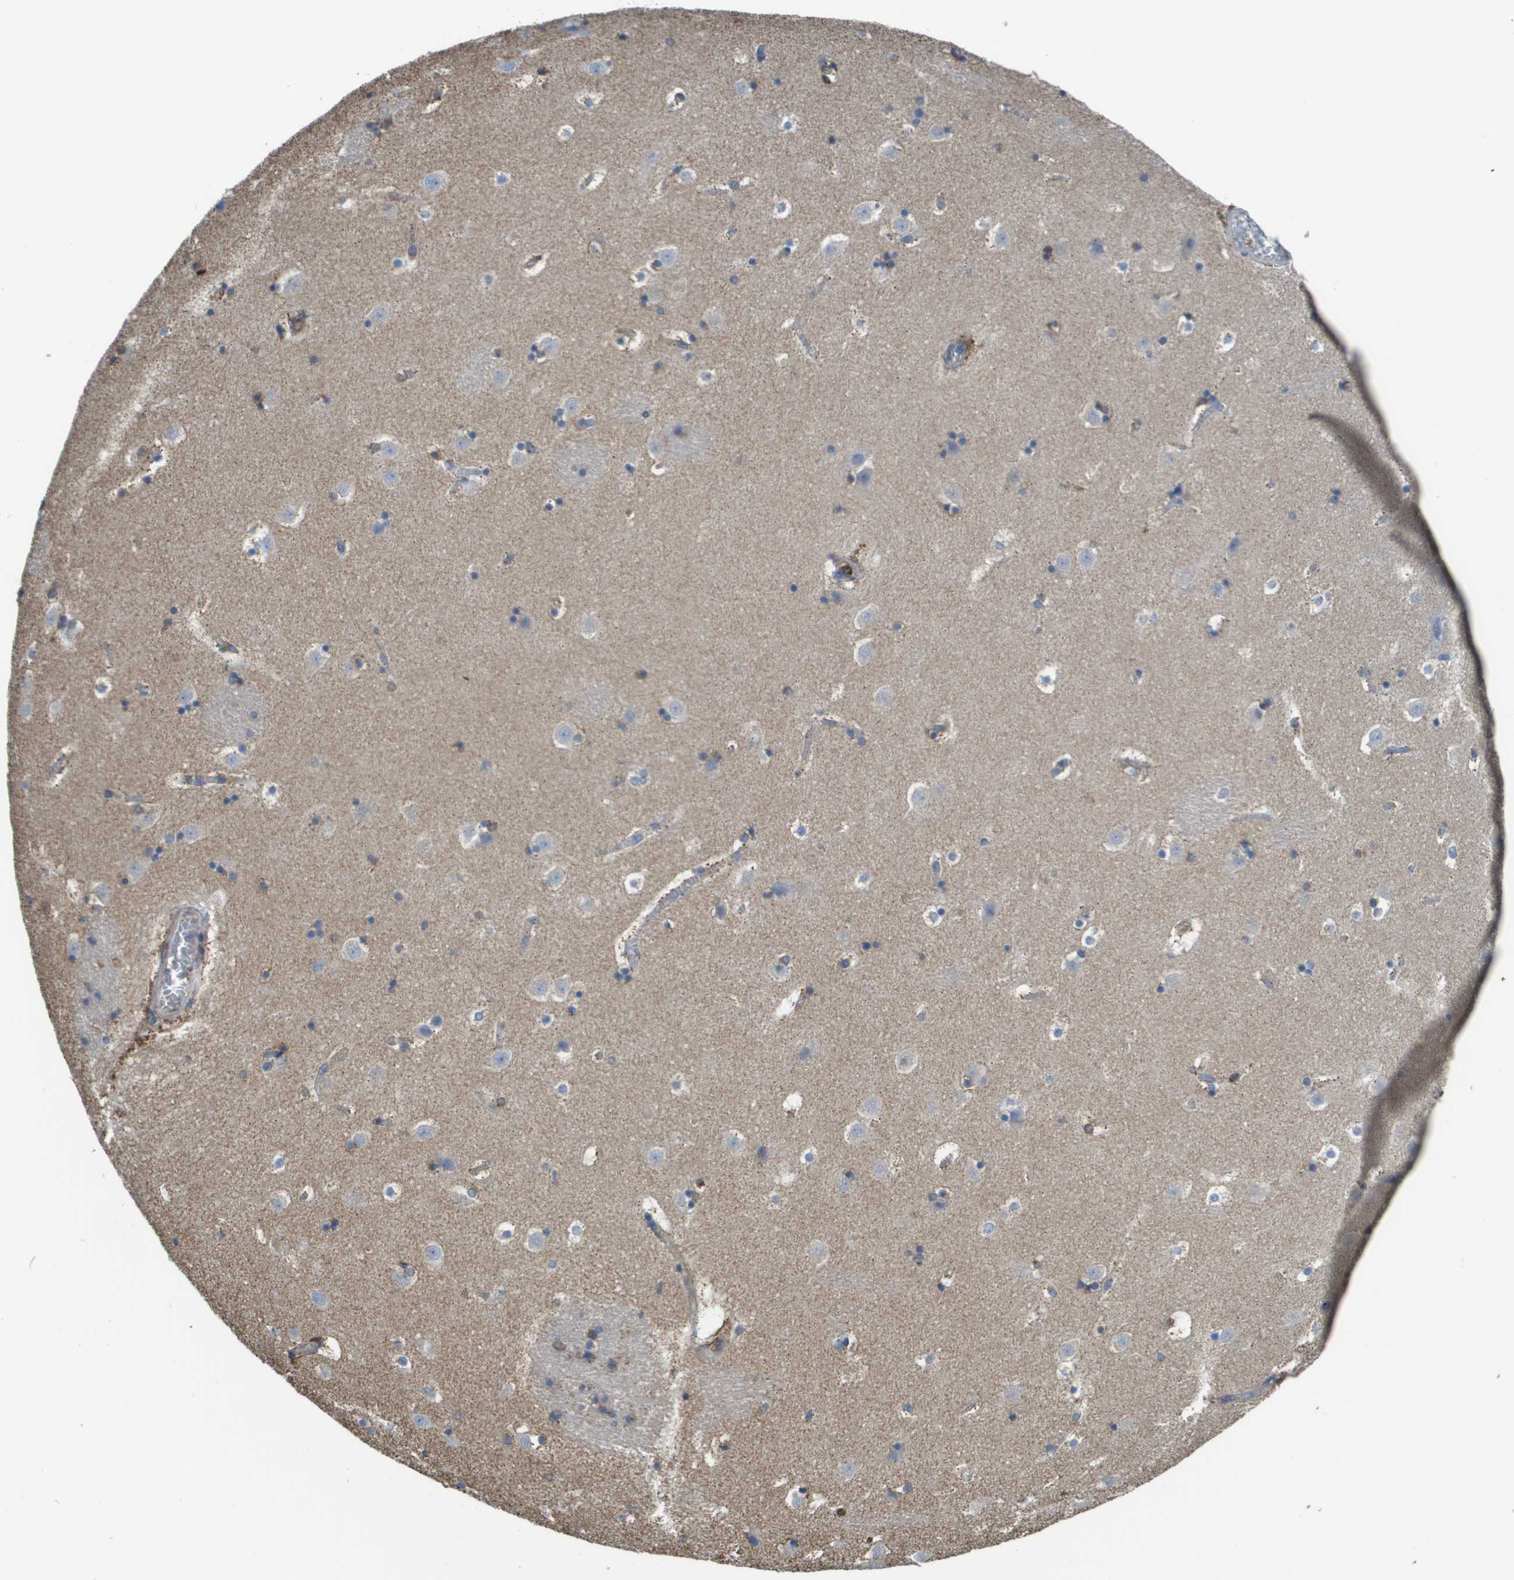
{"staining": {"intensity": "moderate", "quantity": "<25%", "location": "cytoplasmic/membranous"}, "tissue": "caudate", "cell_type": "Glial cells", "image_type": "normal", "snomed": [{"axis": "morphology", "description": "Normal tissue, NOS"}, {"axis": "topography", "description": "Lateral ventricle wall"}], "caption": "Protein expression analysis of benign caudate demonstrates moderate cytoplasmic/membranous expression in approximately <25% of glial cells.", "gene": "PASK", "patient": {"sex": "male", "age": 45}}